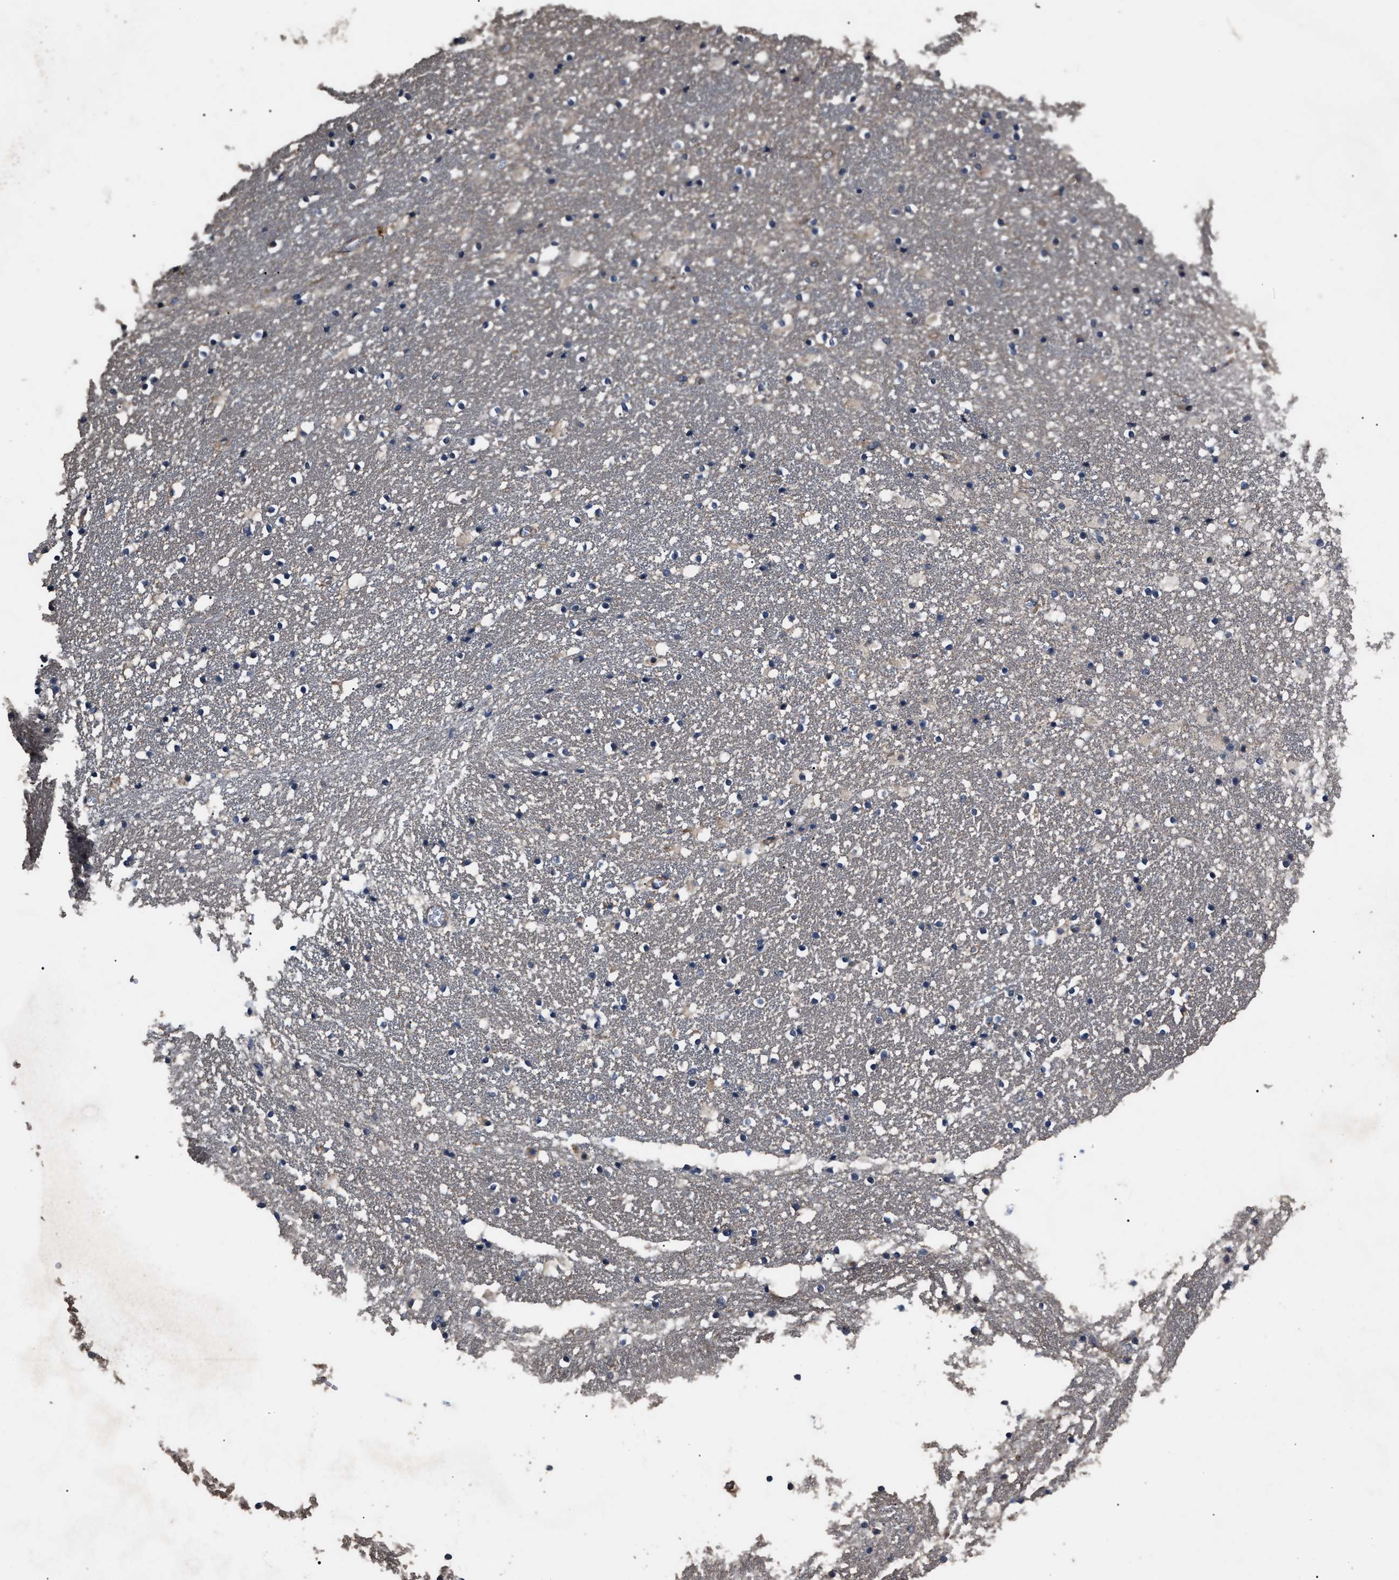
{"staining": {"intensity": "weak", "quantity": "<25%", "location": "cytoplasmic/membranous"}, "tissue": "caudate", "cell_type": "Glial cells", "image_type": "normal", "snomed": [{"axis": "morphology", "description": "Normal tissue, NOS"}, {"axis": "topography", "description": "Lateral ventricle wall"}], "caption": "IHC image of normal caudate: caudate stained with DAB reveals no significant protein staining in glial cells. (Stains: DAB (3,3'-diaminobenzidine) IHC with hematoxylin counter stain, Microscopy: brightfield microscopy at high magnification).", "gene": "RNF216", "patient": {"sex": "male", "age": 45}}